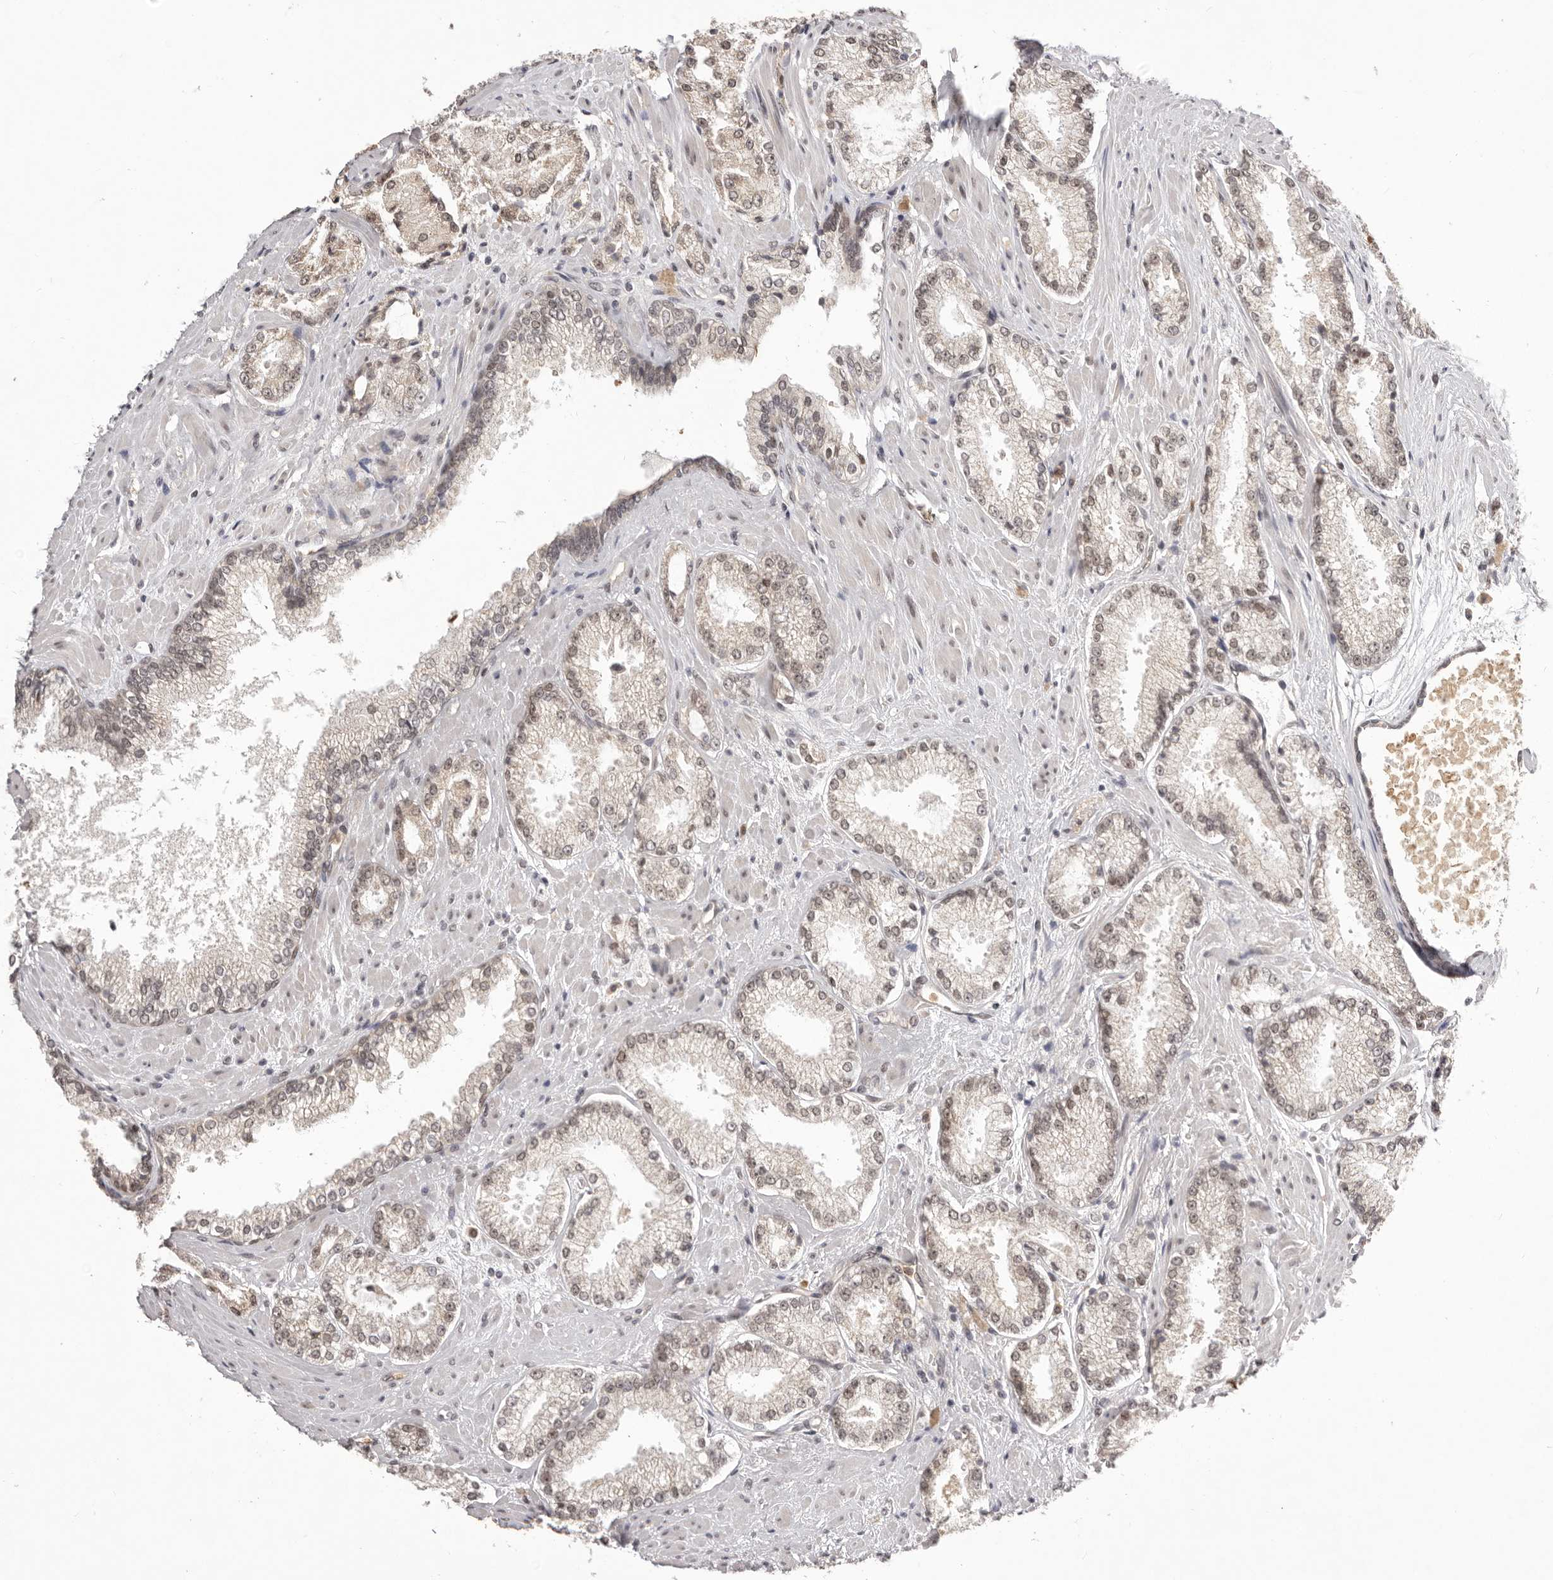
{"staining": {"intensity": "weak", "quantity": "<25%", "location": "nuclear"}, "tissue": "prostate cancer", "cell_type": "Tumor cells", "image_type": "cancer", "snomed": [{"axis": "morphology", "description": "Adenocarcinoma, High grade"}, {"axis": "topography", "description": "Prostate"}], "caption": "DAB (3,3'-diaminobenzidine) immunohistochemical staining of human high-grade adenocarcinoma (prostate) shows no significant positivity in tumor cells. Brightfield microscopy of immunohistochemistry stained with DAB (brown) and hematoxylin (blue), captured at high magnification.", "gene": "RNF2", "patient": {"sex": "male", "age": 73}}